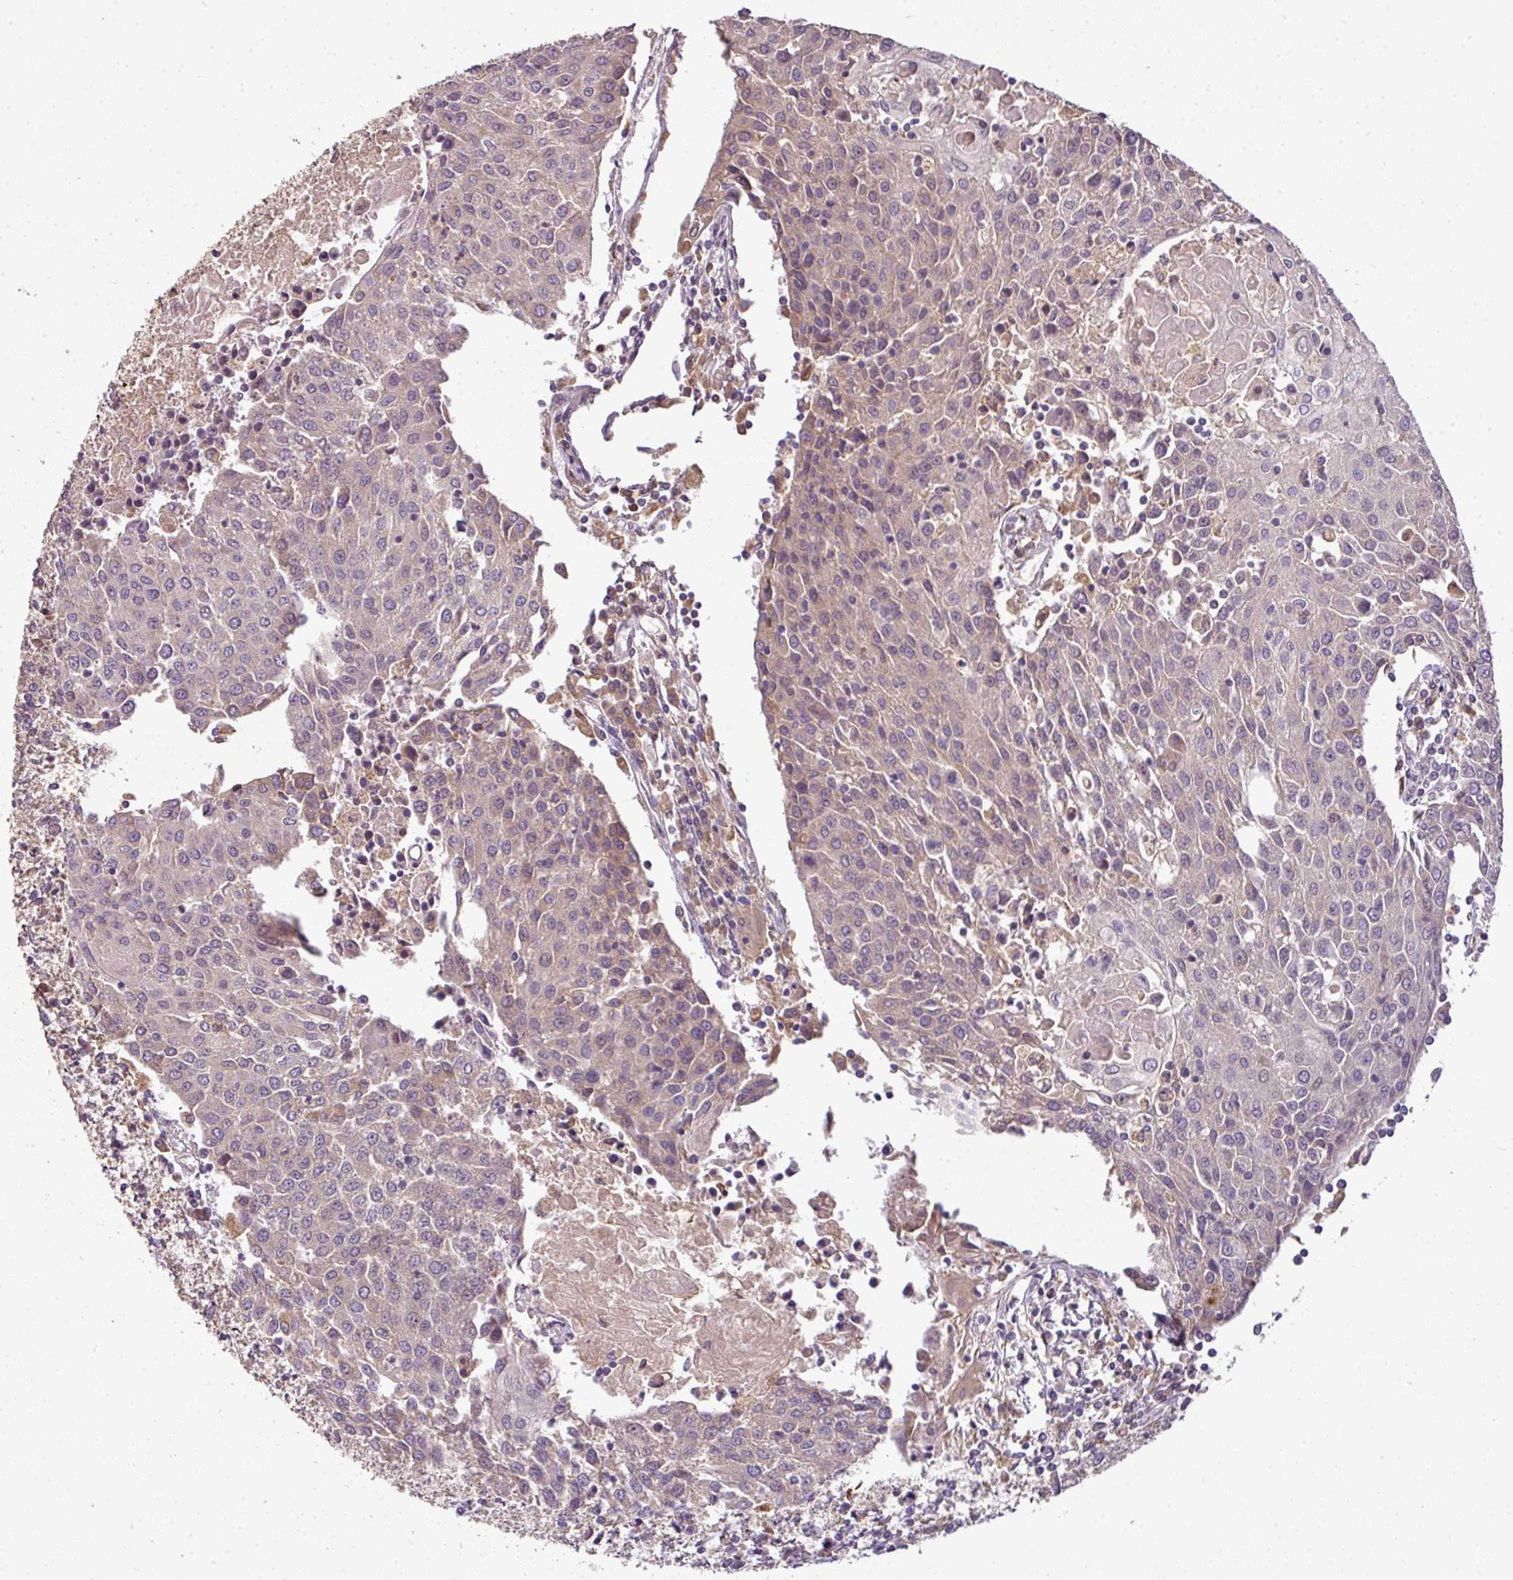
{"staining": {"intensity": "weak", "quantity": "<25%", "location": "cytoplasmic/membranous"}, "tissue": "urothelial cancer", "cell_type": "Tumor cells", "image_type": "cancer", "snomed": [{"axis": "morphology", "description": "Urothelial carcinoma, High grade"}, {"axis": "topography", "description": "Urinary bladder"}], "caption": "The histopathology image shows no staining of tumor cells in urothelial carcinoma (high-grade).", "gene": "SPCS3", "patient": {"sex": "female", "age": 85}}